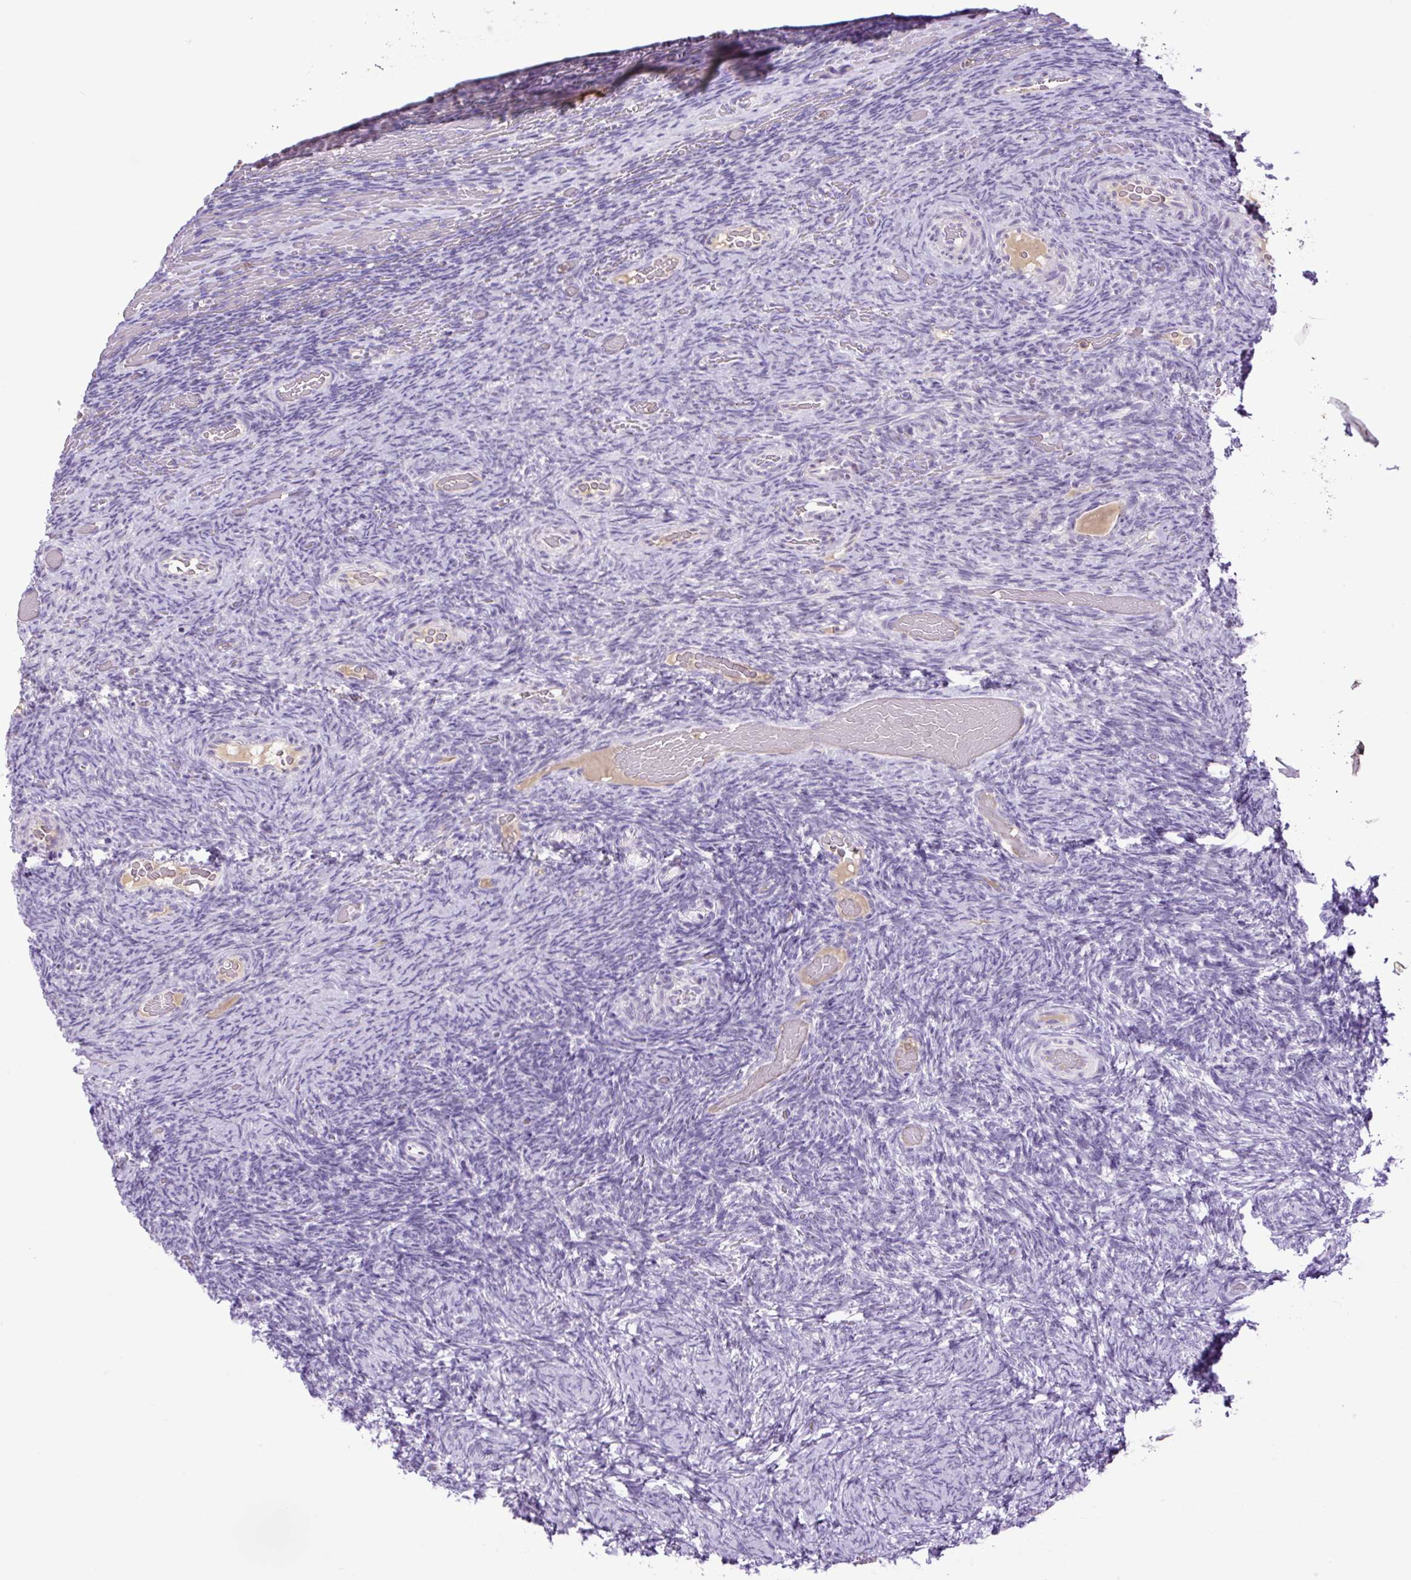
{"staining": {"intensity": "negative", "quantity": "none", "location": "none"}, "tissue": "ovary", "cell_type": "Ovarian stroma cells", "image_type": "normal", "snomed": [{"axis": "morphology", "description": "Normal tissue, NOS"}, {"axis": "topography", "description": "Ovary"}], "caption": "Immunohistochemistry photomicrograph of benign ovary stained for a protein (brown), which reveals no positivity in ovarian stroma cells.", "gene": "MFSD3", "patient": {"sex": "female", "age": 34}}